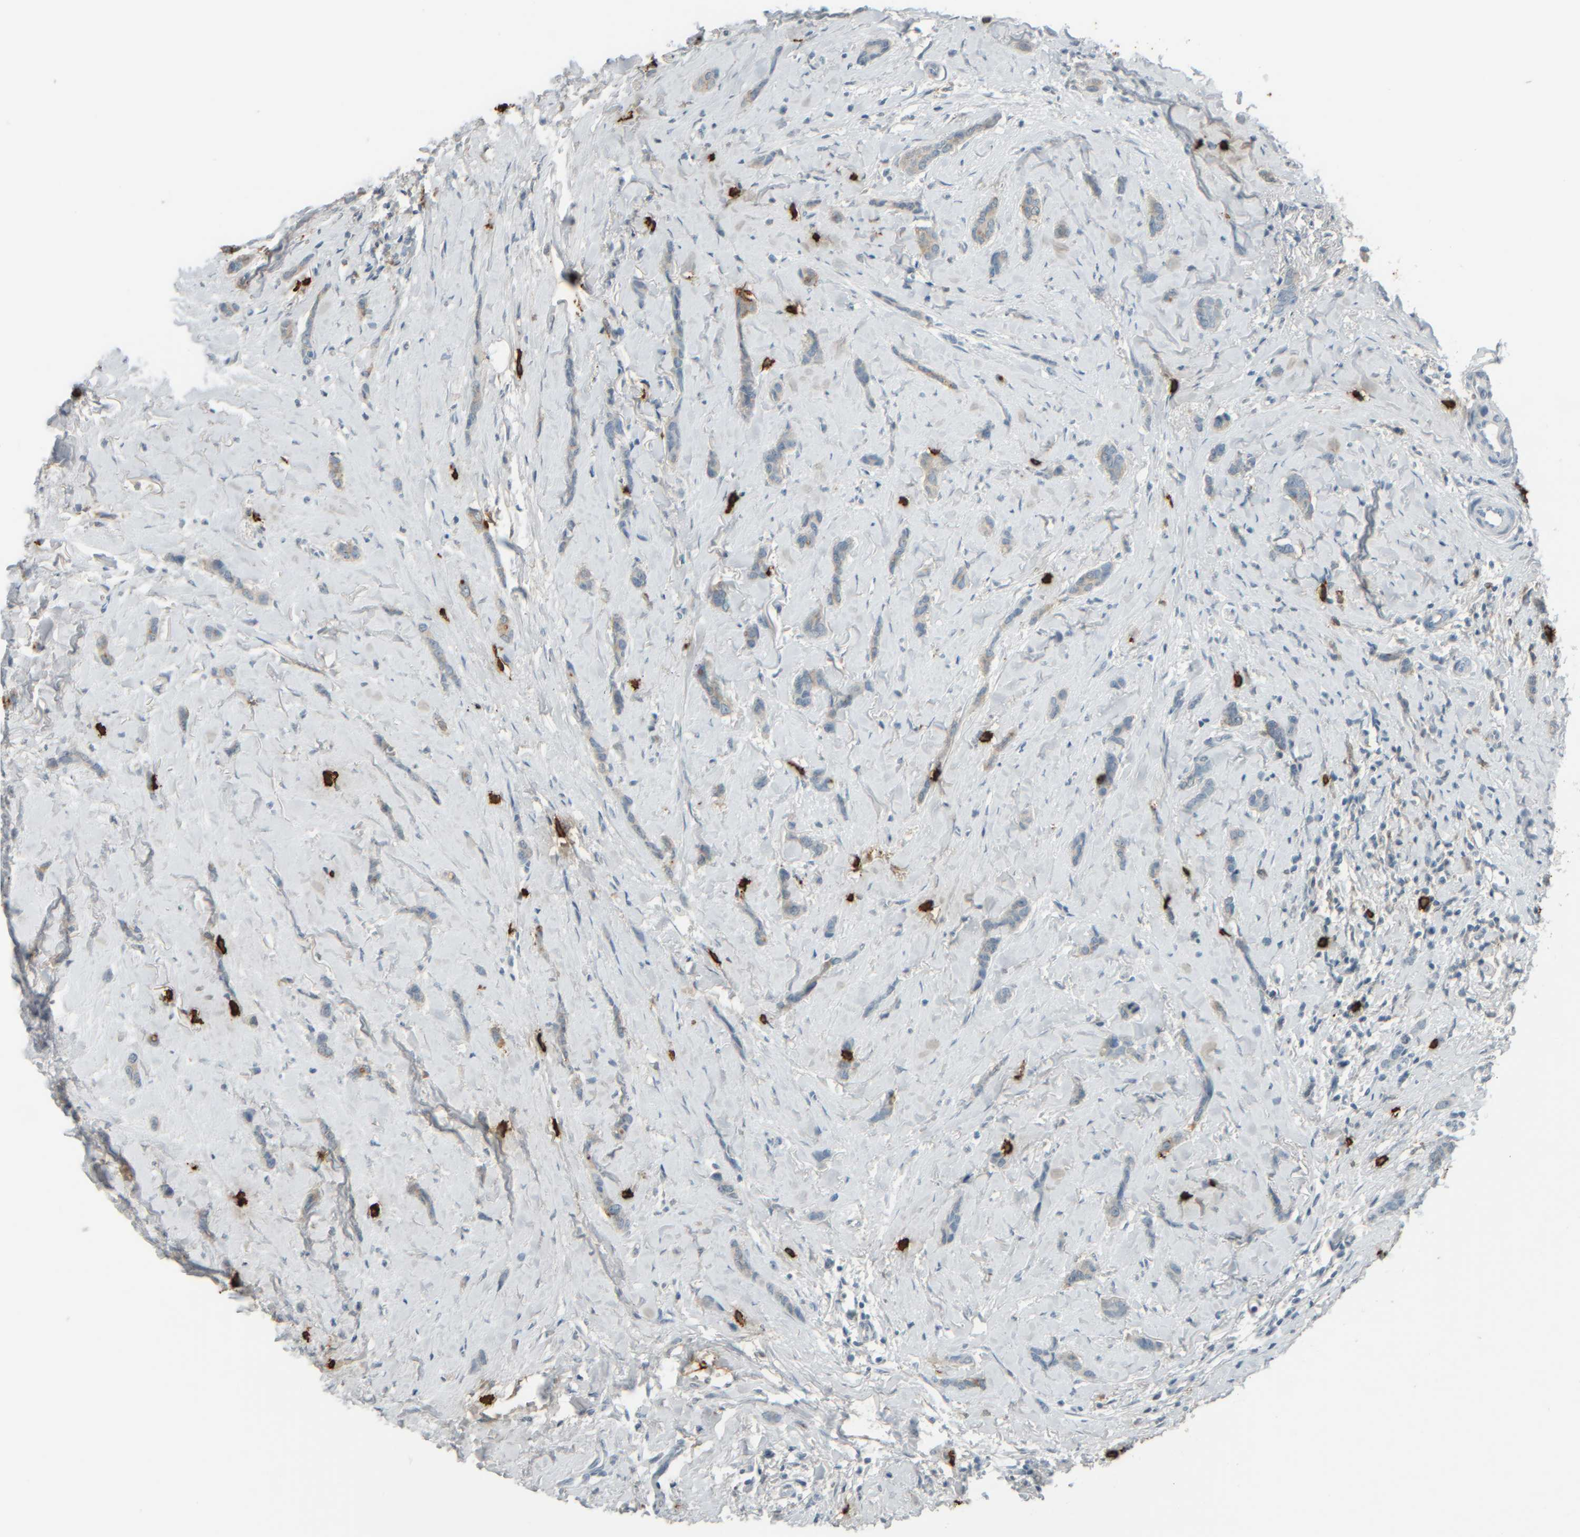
{"staining": {"intensity": "negative", "quantity": "none", "location": "none"}, "tissue": "breast cancer", "cell_type": "Tumor cells", "image_type": "cancer", "snomed": [{"axis": "morphology", "description": "Lobular carcinoma"}, {"axis": "topography", "description": "Skin"}, {"axis": "topography", "description": "Breast"}], "caption": "Immunohistochemical staining of breast lobular carcinoma shows no significant expression in tumor cells.", "gene": "TPSAB1", "patient": {"sex": "female", "age": 46}}